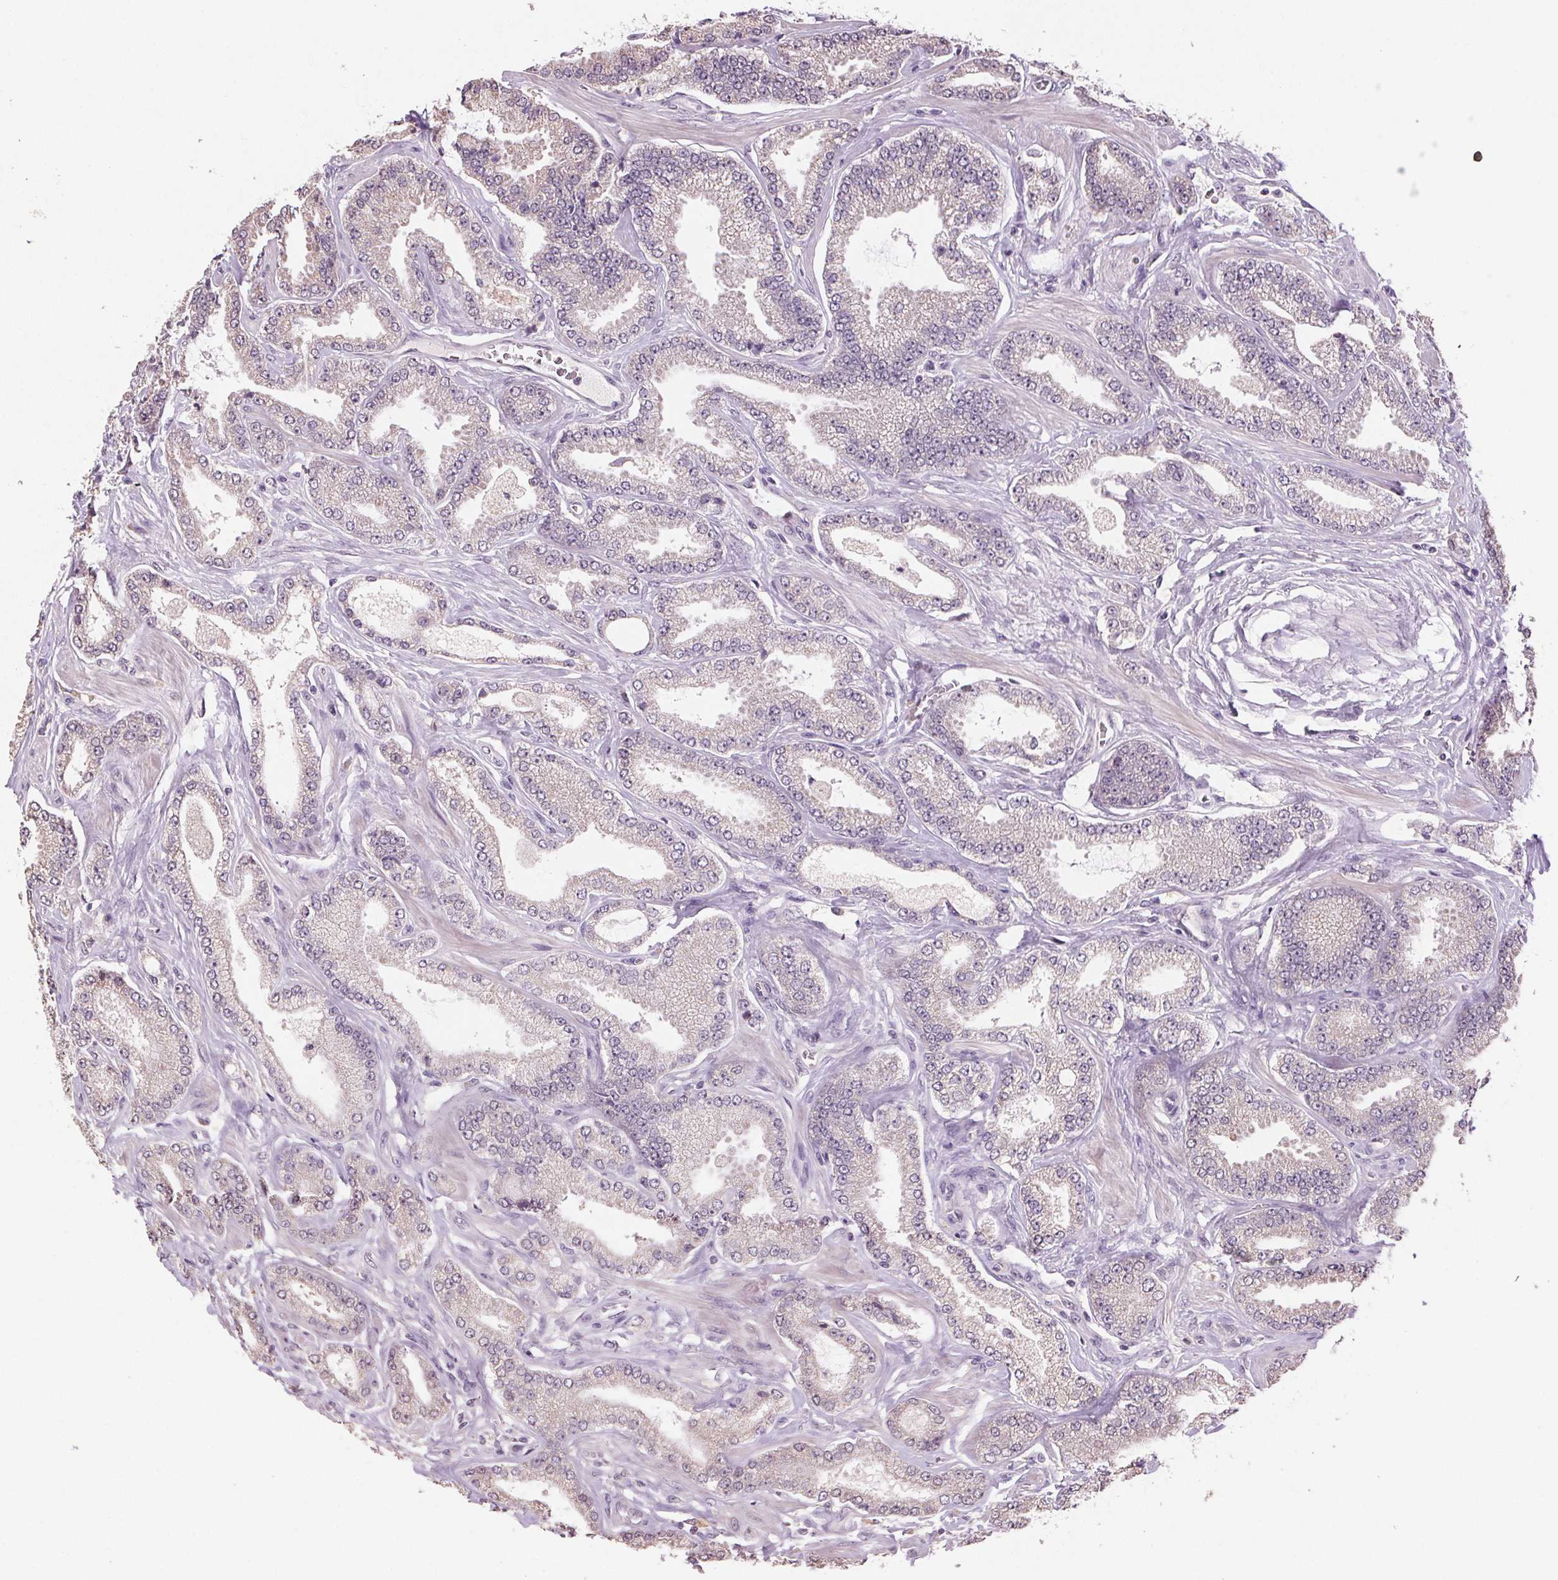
{"staining": {"intensity": "negative", "quantity": "none", "location": "none"}, "tissue": "prostate cancer", "cell_type": "Tumor cells", "image_type": "cancer", "snomed": [{"axis": "morphology", "description": "Adenocarcinoma, Low grade"}, {"axis": "topography", "description": "Prostate"}], "caption": "This is an immunohistochemistry photomicrograph of human prostate cancer. There is no staining in tumor cells.", "gene": "ALDH8A1", "patient": {"sex": "male", "age": 55}}